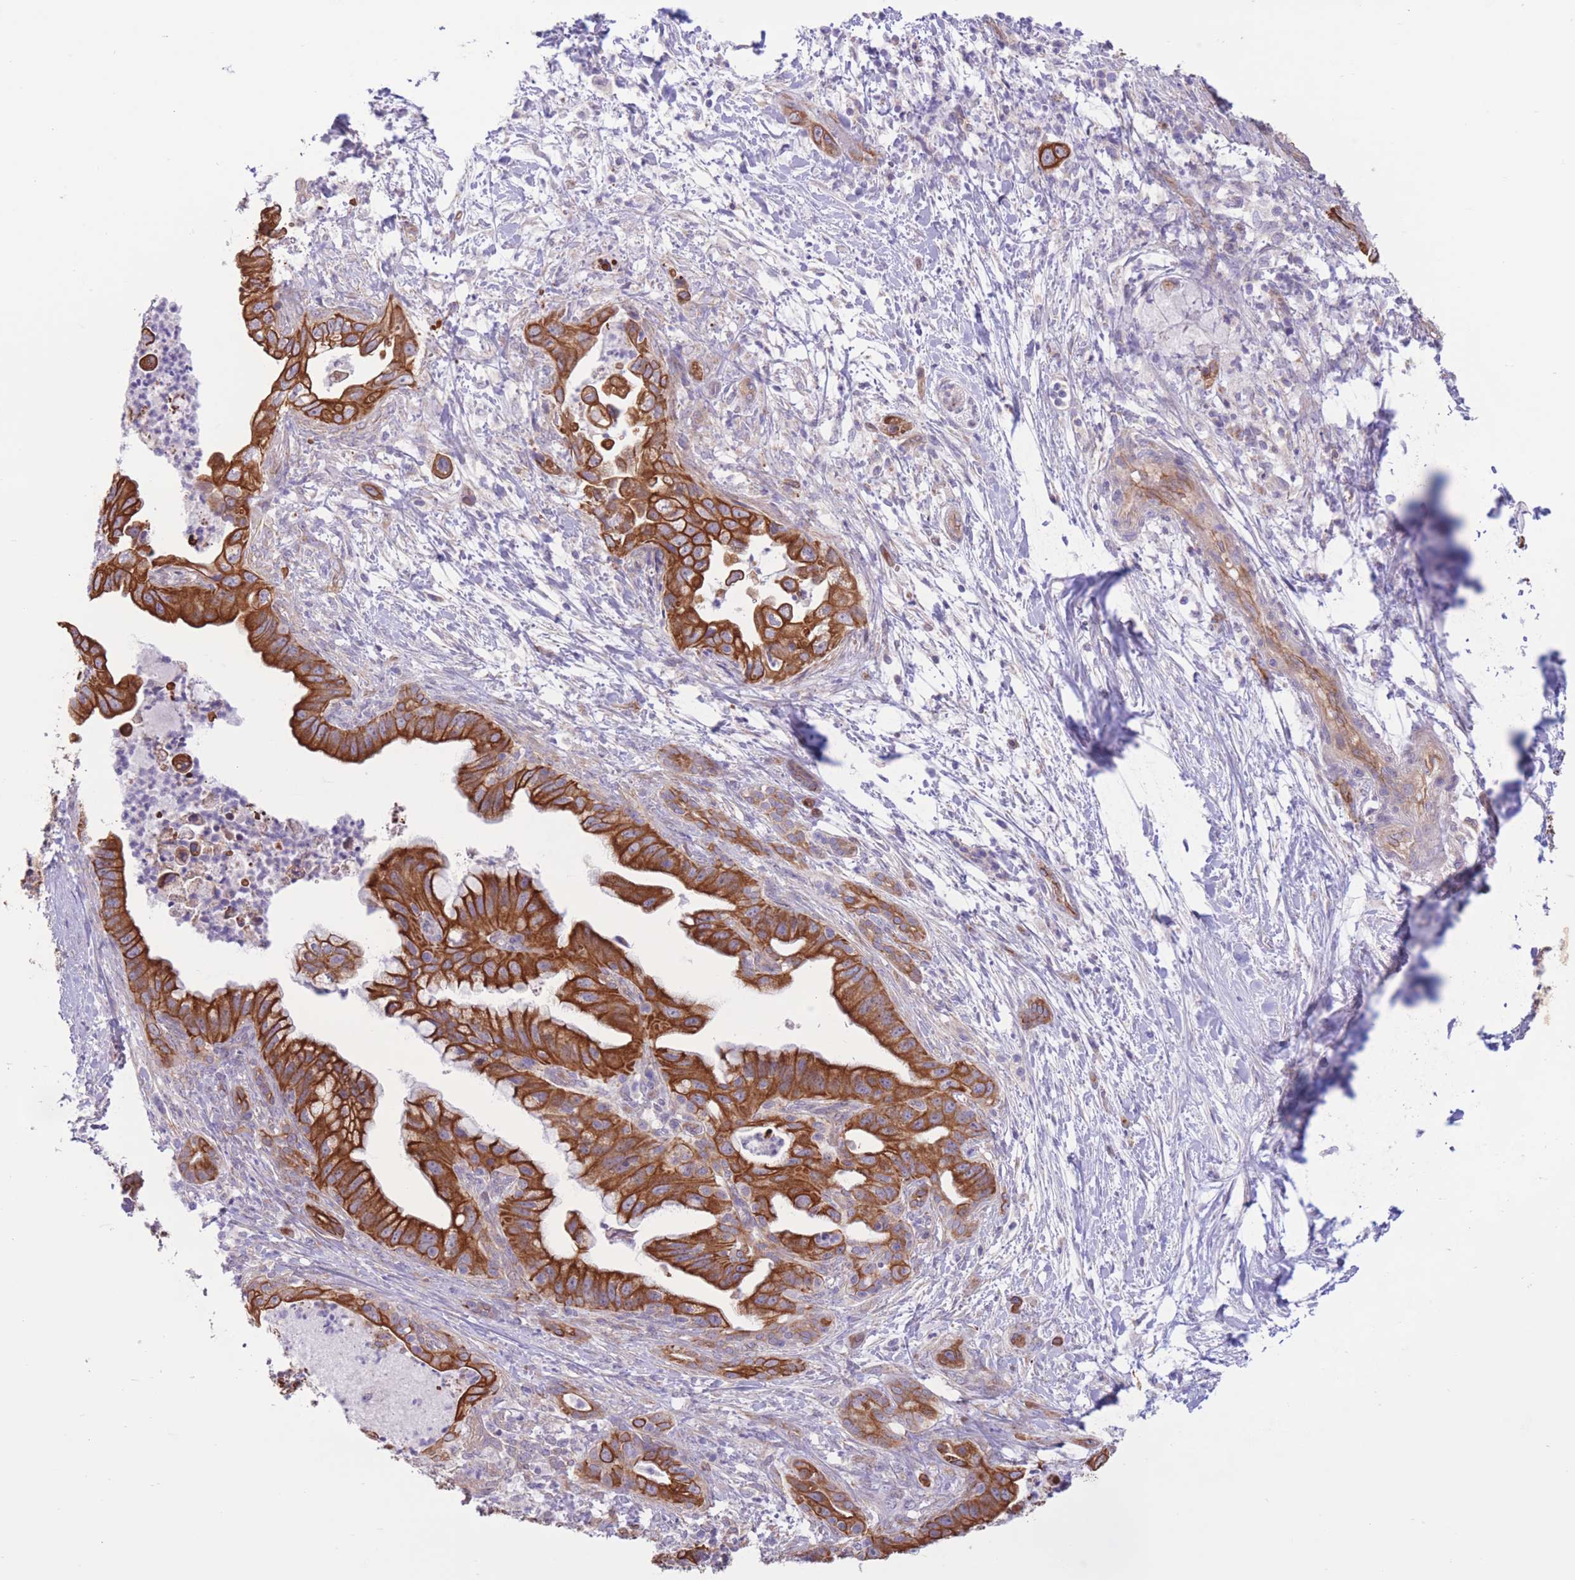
{"staining": {"intensity": "strong", "quantity": ">75%", "location": "cytoplasmic/membranous"}, "tissue": "pancreatic cancer", "cell_type": "Tumor cells", "image_type": "cancer", "snomed": [{"axis": "morphology", "description": "Adenocarcinoma, NOS"}, {"axis": "topography", "description": "Pancreas"}], "caption": "Protein analysis of pancreatic cancer (adenocarcinoma) tissue reveals strong cytoplasmic/membranous staining in about >75% of tumor cells.", "gene": "MRPS31", "patient": {"sex": "male", "age": 58}}